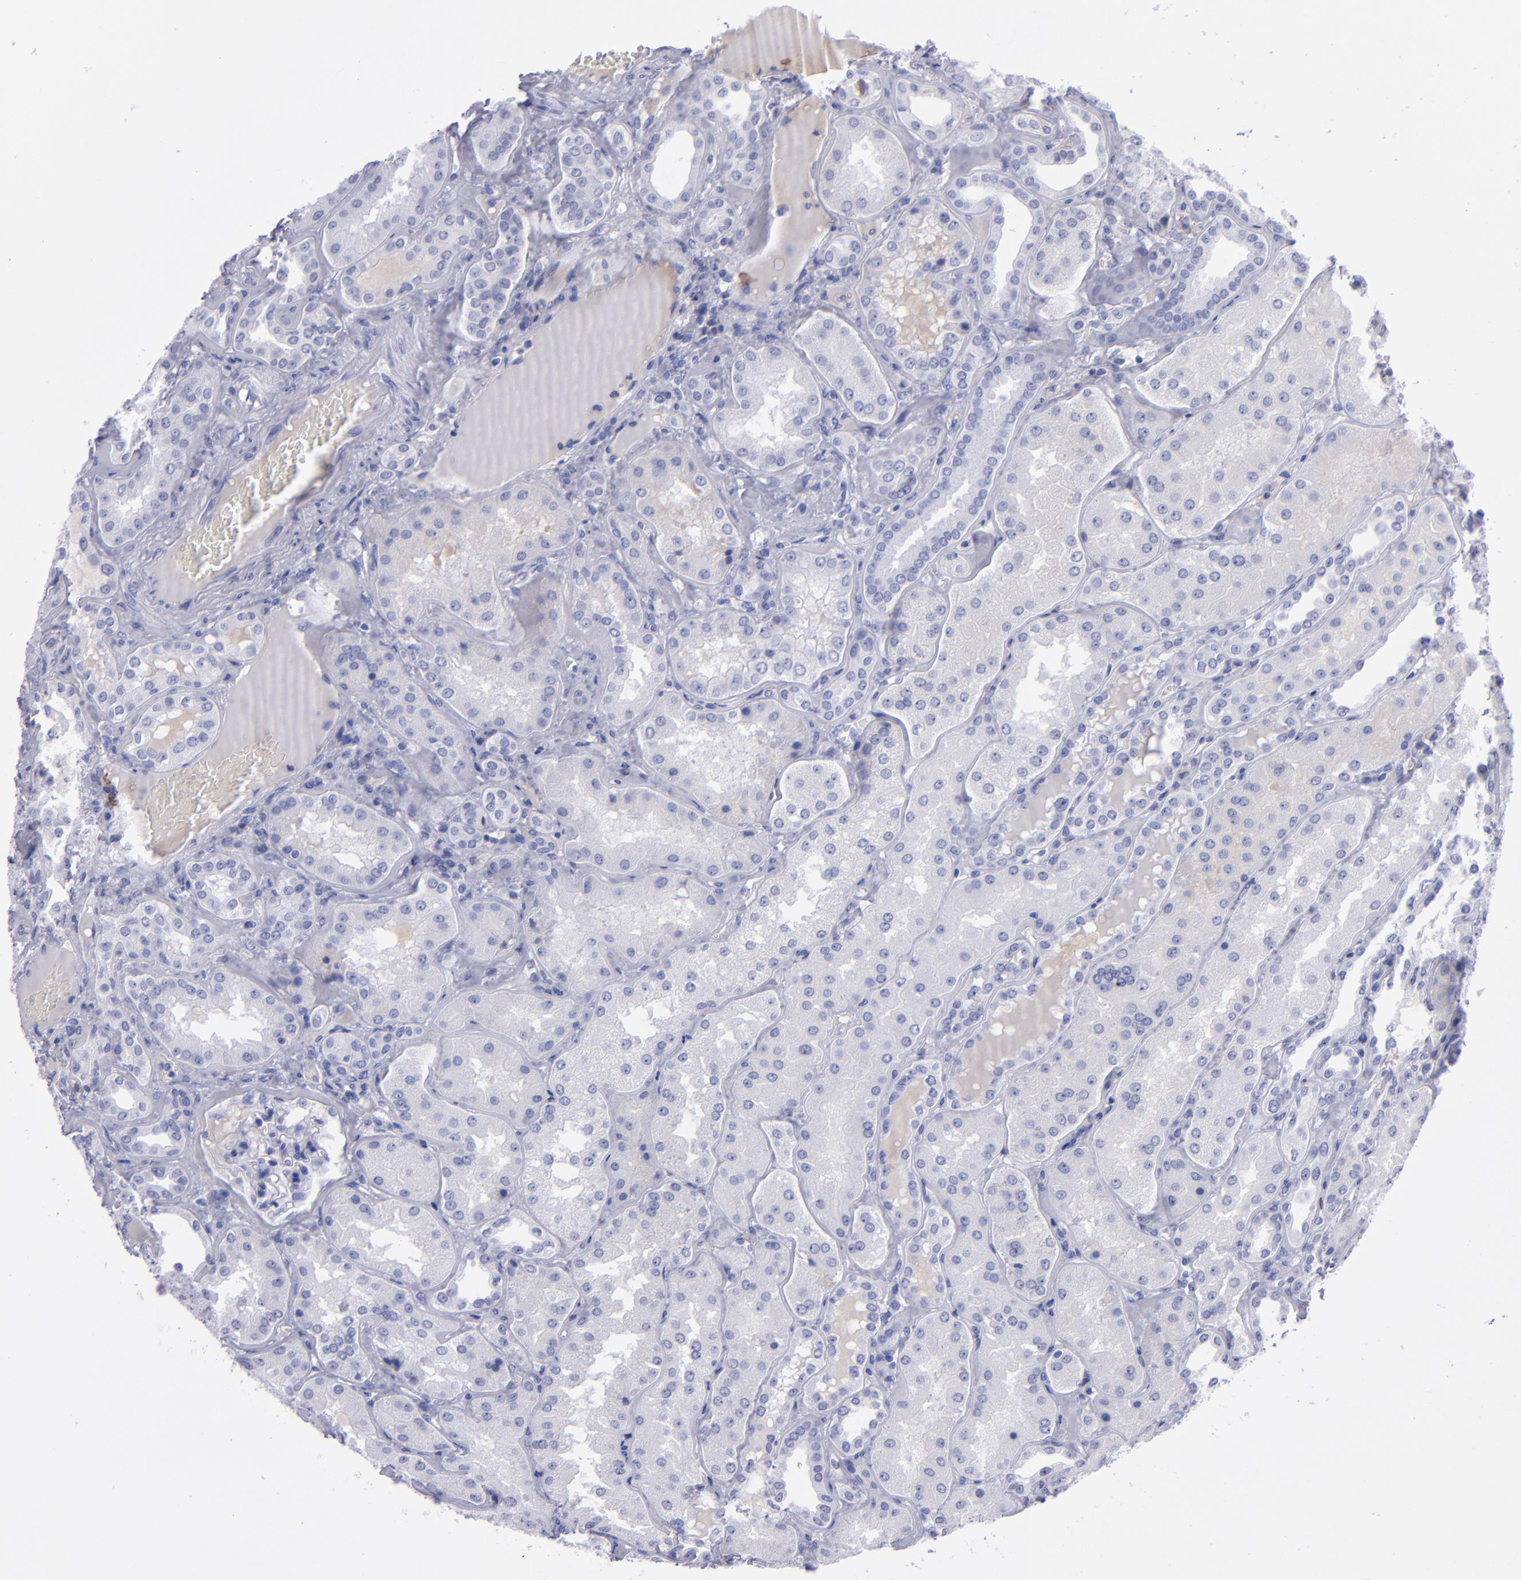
{"staining": {"intensity": "negative", "quantity": "none", "location": "none"}, "tissue": "kidney", "cell_type": "Cells in glomeruli", "image_type": "normal", "snomed": [{"axis": "morphology", "description": "Normal tissue, NOS"}, {"axis": "topography", "description": "Kidney"}], "caption": "IHC image of normal human kidney stained for a protein (brown), which exhibits no positivity in cells in glomeruli.", "gene": "CD37", "patient": {"sex": "female", "age": 56}}